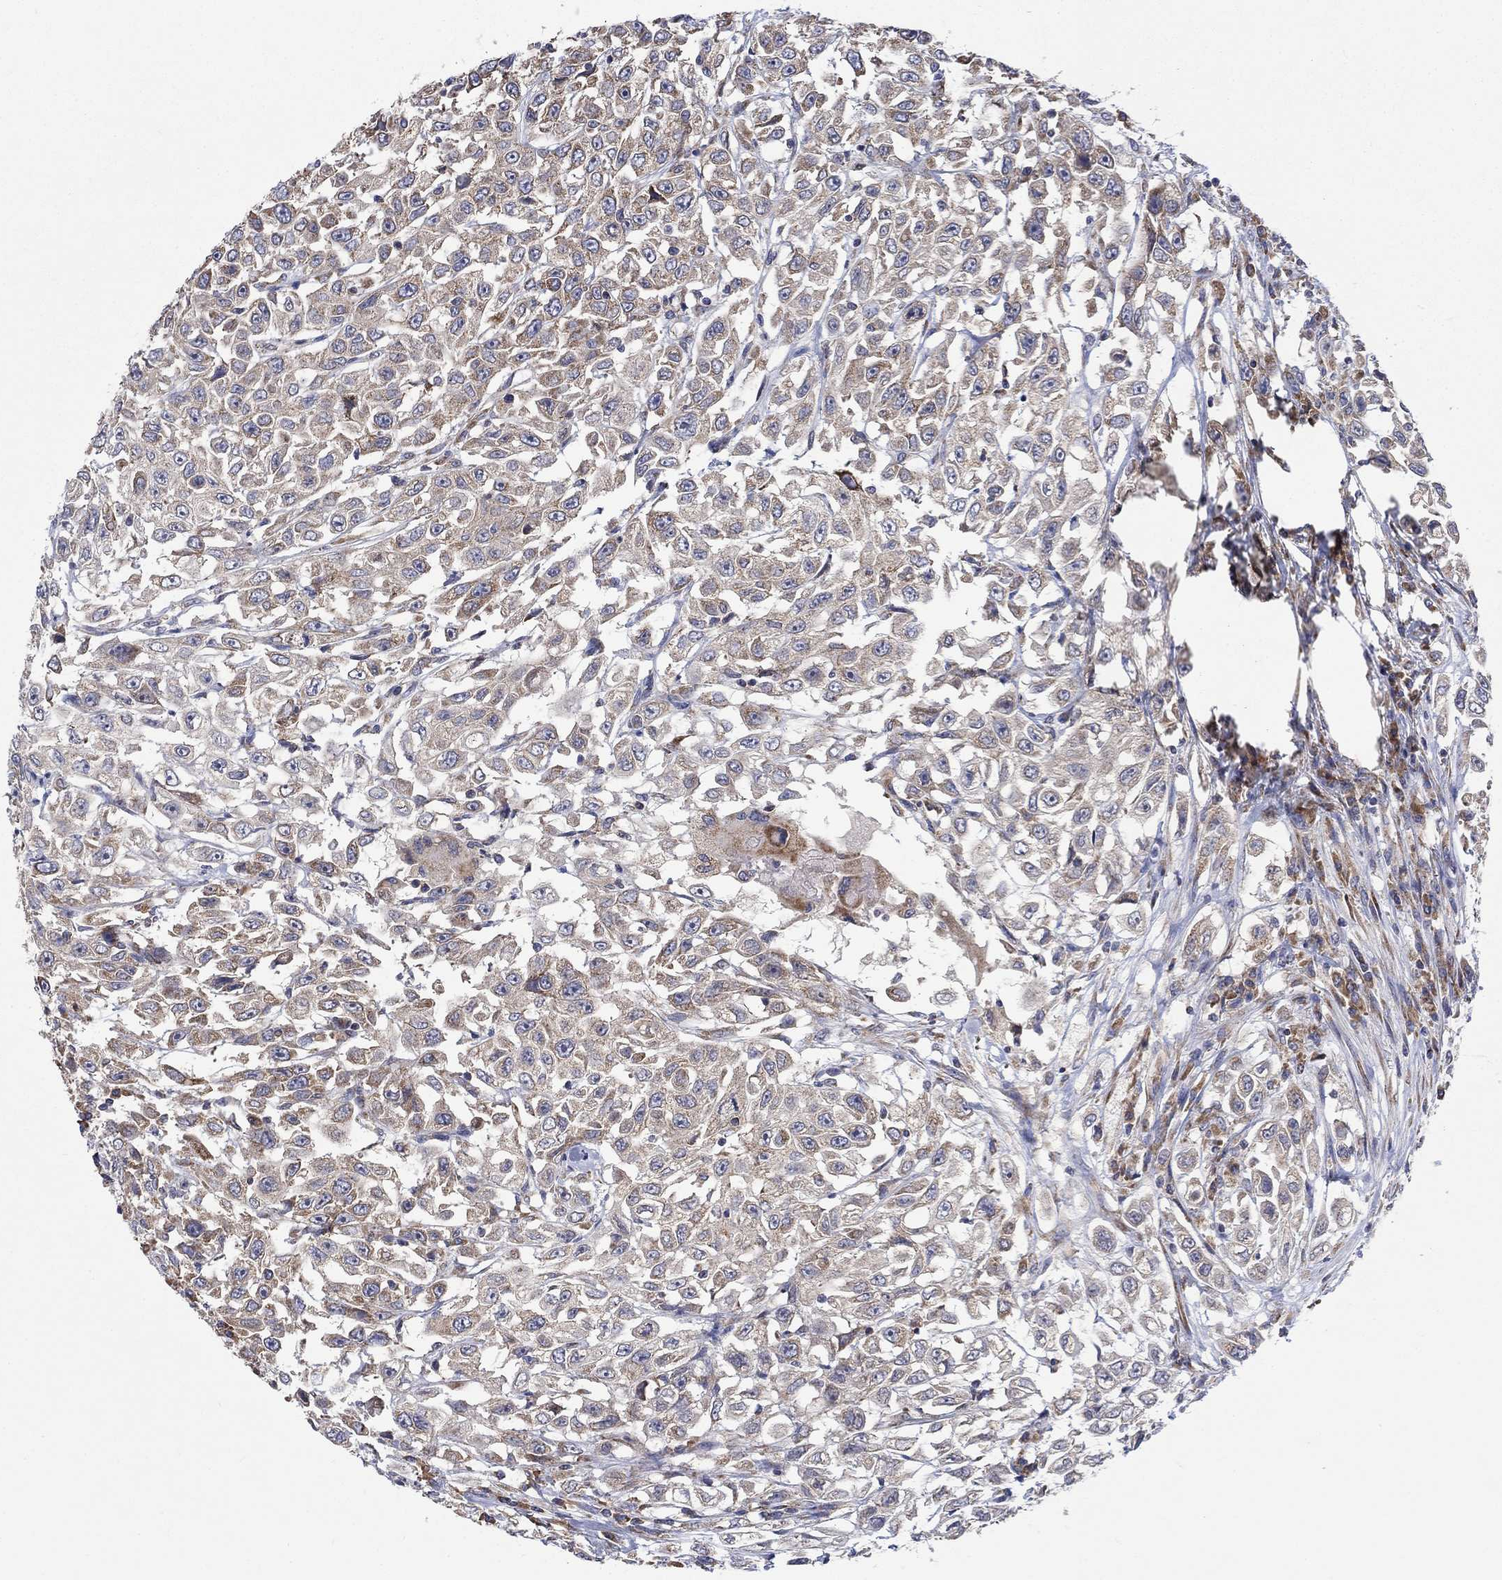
{"staining": {"intensity": "weak", "quantity": "<25%", "location": "cytoplasmic/membranous"}, "tissue": "urothelial cancer", "cell_type": "Tumor cells", "image_type": "cancer", "snomed": [{"axis": "morphology", "description": "Urothelial carcinoma, High grade"}, {"axis": "topography", "description": "Urinary bladder"}], "caption": "Immunohistochemistry (IHC) image of human urothelial carcinoma (high-grade) stained for a protein (brown), which exhibits no positivity in tumor cells.", "gene": "RPLP0", "patient": {"sex": "female", "age": 56}}